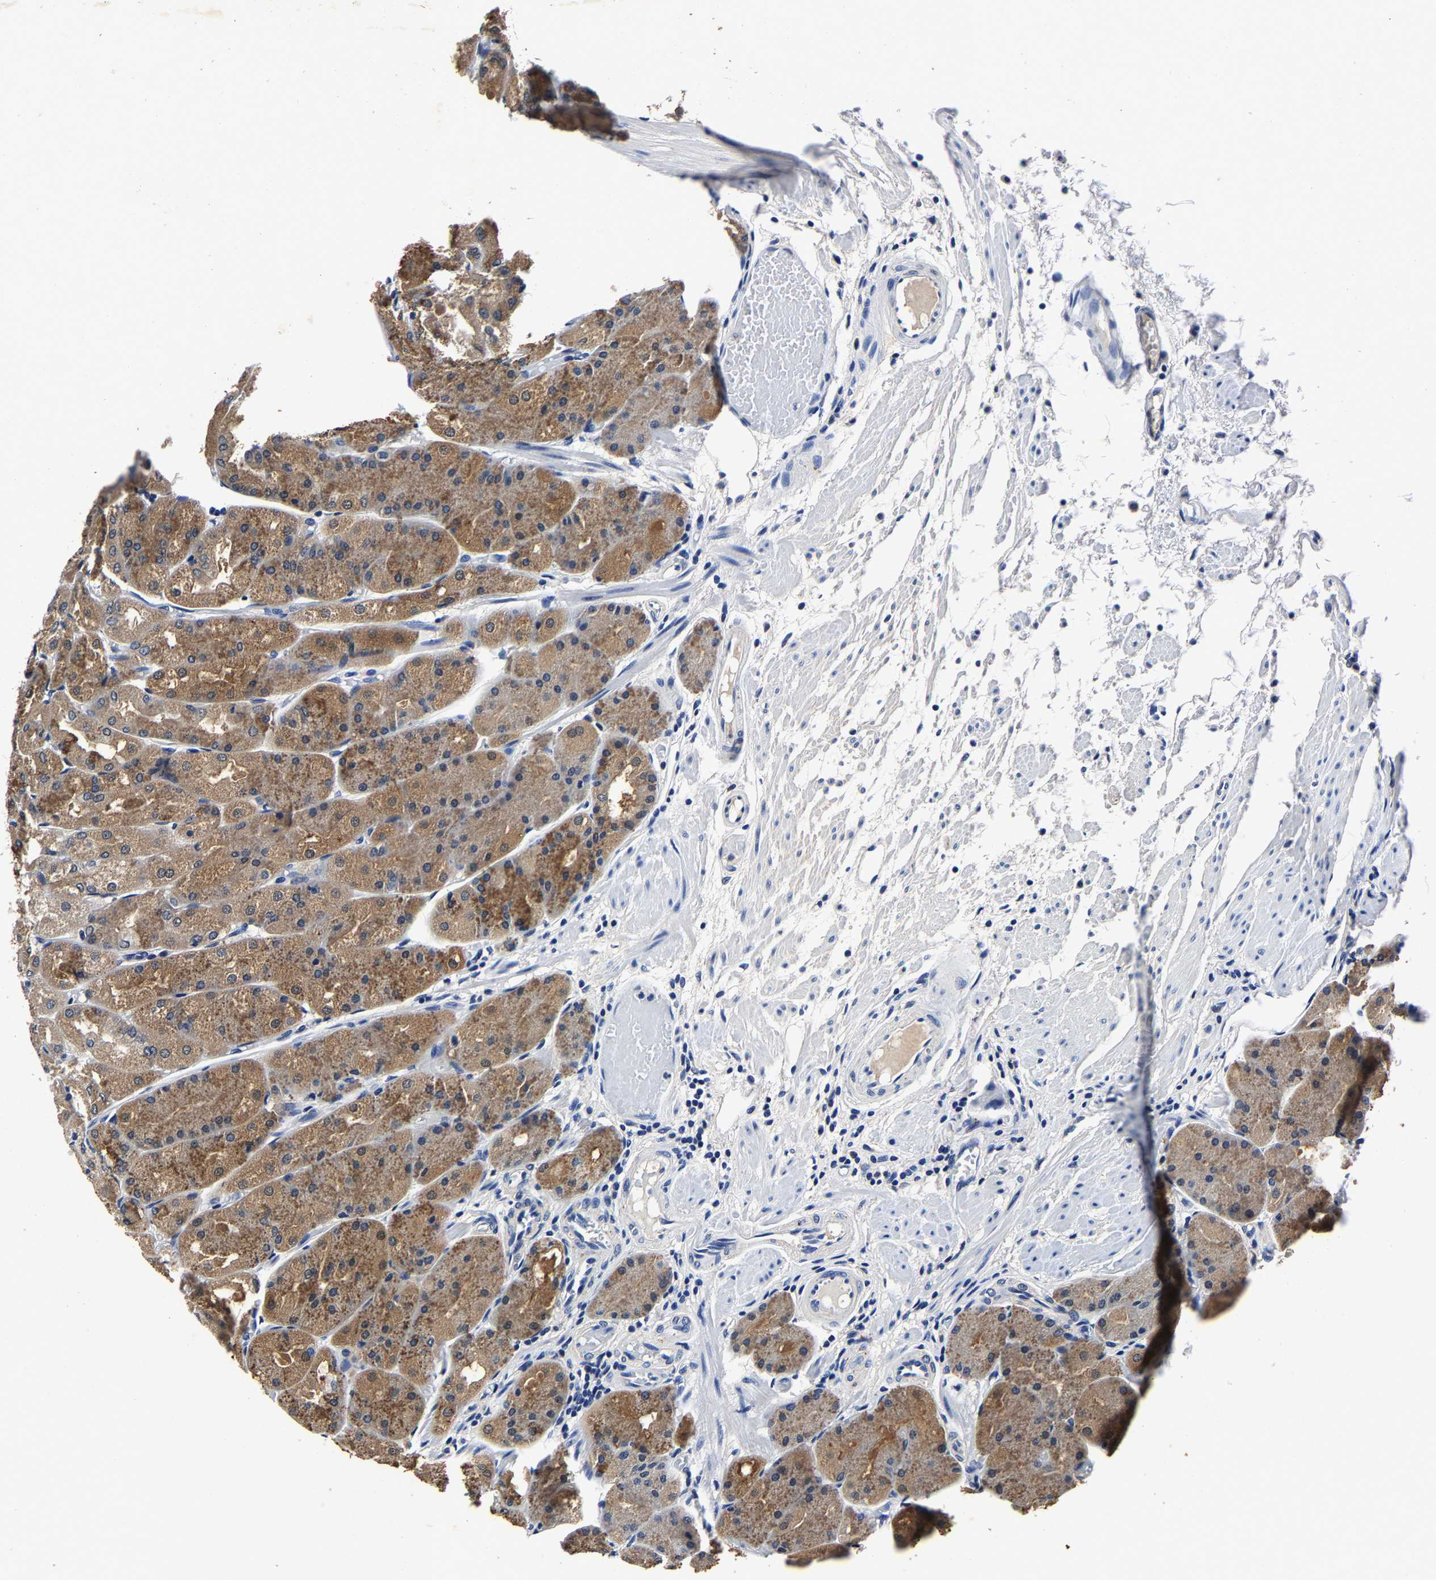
{"staining": {"intensity": "moderate", "quantity": ">75%", "location": "cytoplasmic/membranous"}, "tissue": "stomach", "cell_type": "Glandular cells", "image_type": "normal", "snomed": [{"axis": "morphology", "description": "Normal tissue, NOS"}, {"axis": "topography", "description": "Stomach, upper"}], "caption": "A brown stain shows moderate cytoplasmic/membranous expression of a protein in glandular cells of unremarkable stomach.", "gene": "PSPH", "patient": {"sex": "male", "age": 72}}